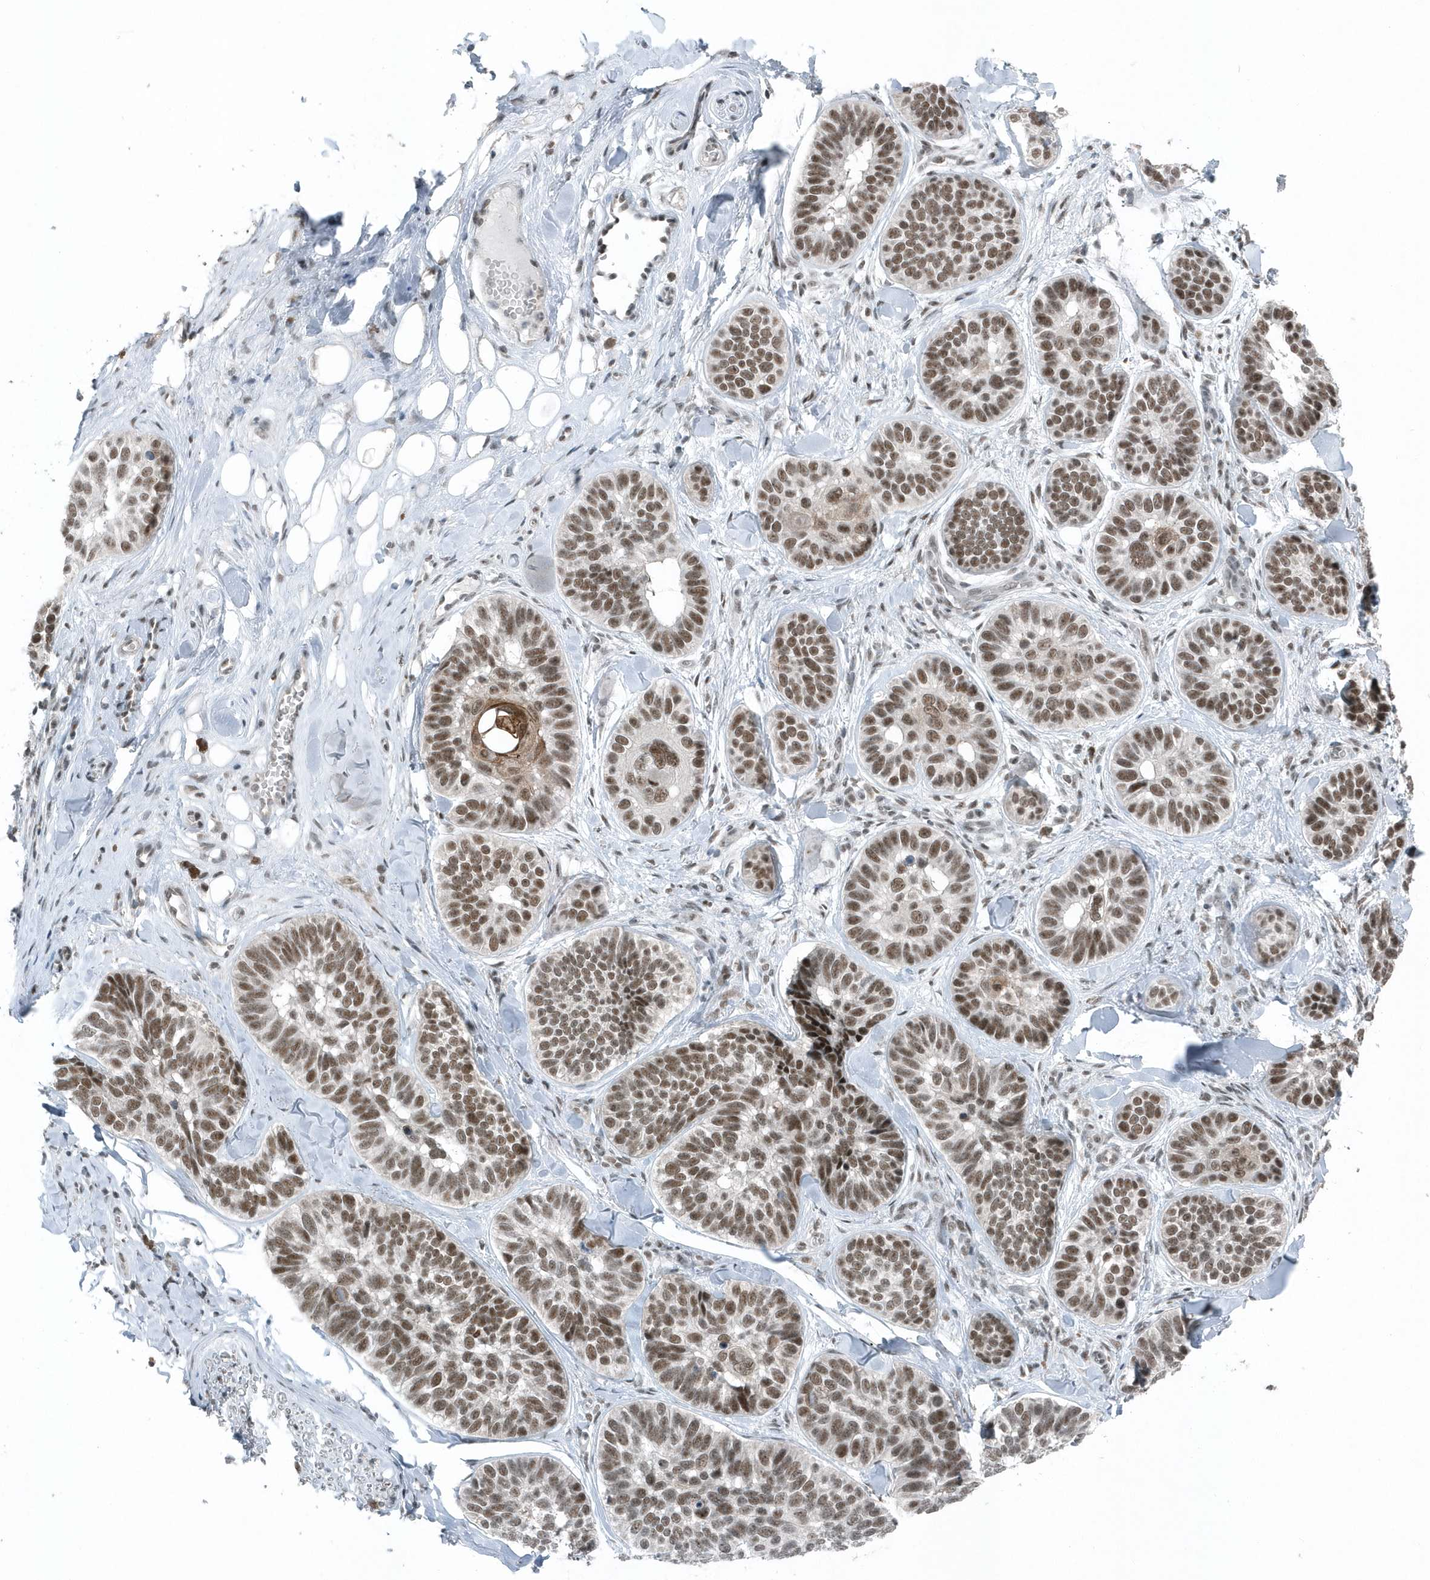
{"staining": {"intensity": "moderate", "quantity": ">75%", "location": "nuclear"}, "tissue": "skin cancer", "cell_type": "Tumor cells", "image_type": "cancer", "snomed": [{"axis": "morphology", "description": "Basal cell carcinoma"}, {"axis": "topography", "description": "Skin"}], "caption": "Protein staining of skin cancer tissue shows moderate nuclear staining in approximately >75% of tumor cells.", "gene": "YTHDC1", "patient": {"sex": "male", "age": 62}}